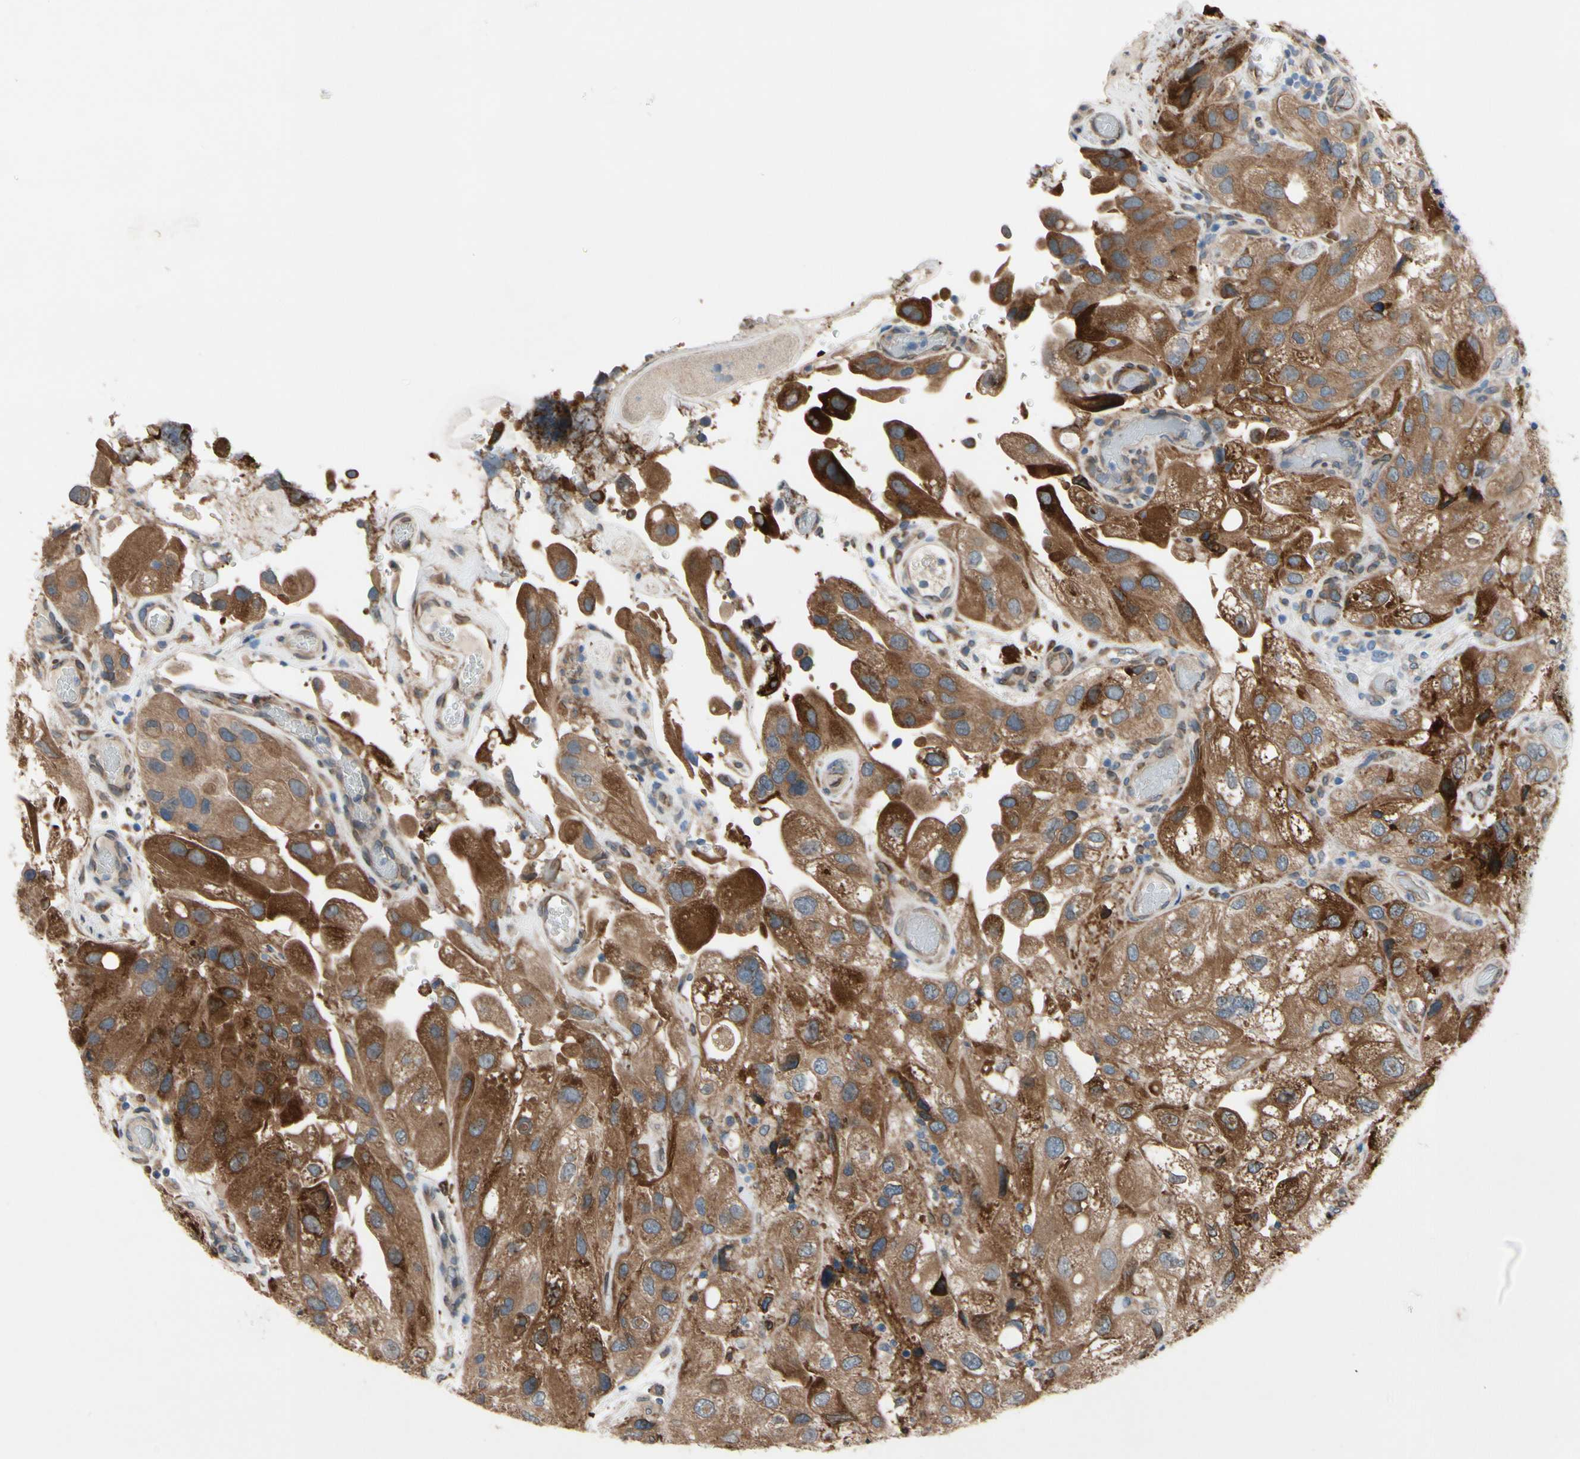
{"staining": {"intensity": "moderate", "quantity": ">75%", "location": "cytoplasmic/membranous"}, "tissue": "urothelial cancer", "cell_type": "Tumor cells", "image_type": "cancer", "snomed": [{"axis": "morphology", "description": "Urothelial carcinoma, High grade"}, {"axis": "topography", "description": "Urinary bladder"}], "caption": "Immunohistochemistry staining of high-grade urothelial carcinoma, which reveals medium levels of moderate cytoplasmic/membranous staining in approximately >75% of tumor cells indicating moderate cytoplasmic/membranous protein expression. The staining was performed using DAB (3,3'-diaminobenzidine) (brown) for protein detection and nuclei were counterstained in hematoxylin (blue).", "gene": "PRXL2A", "patient": {"sex": "female", "age": 64}}